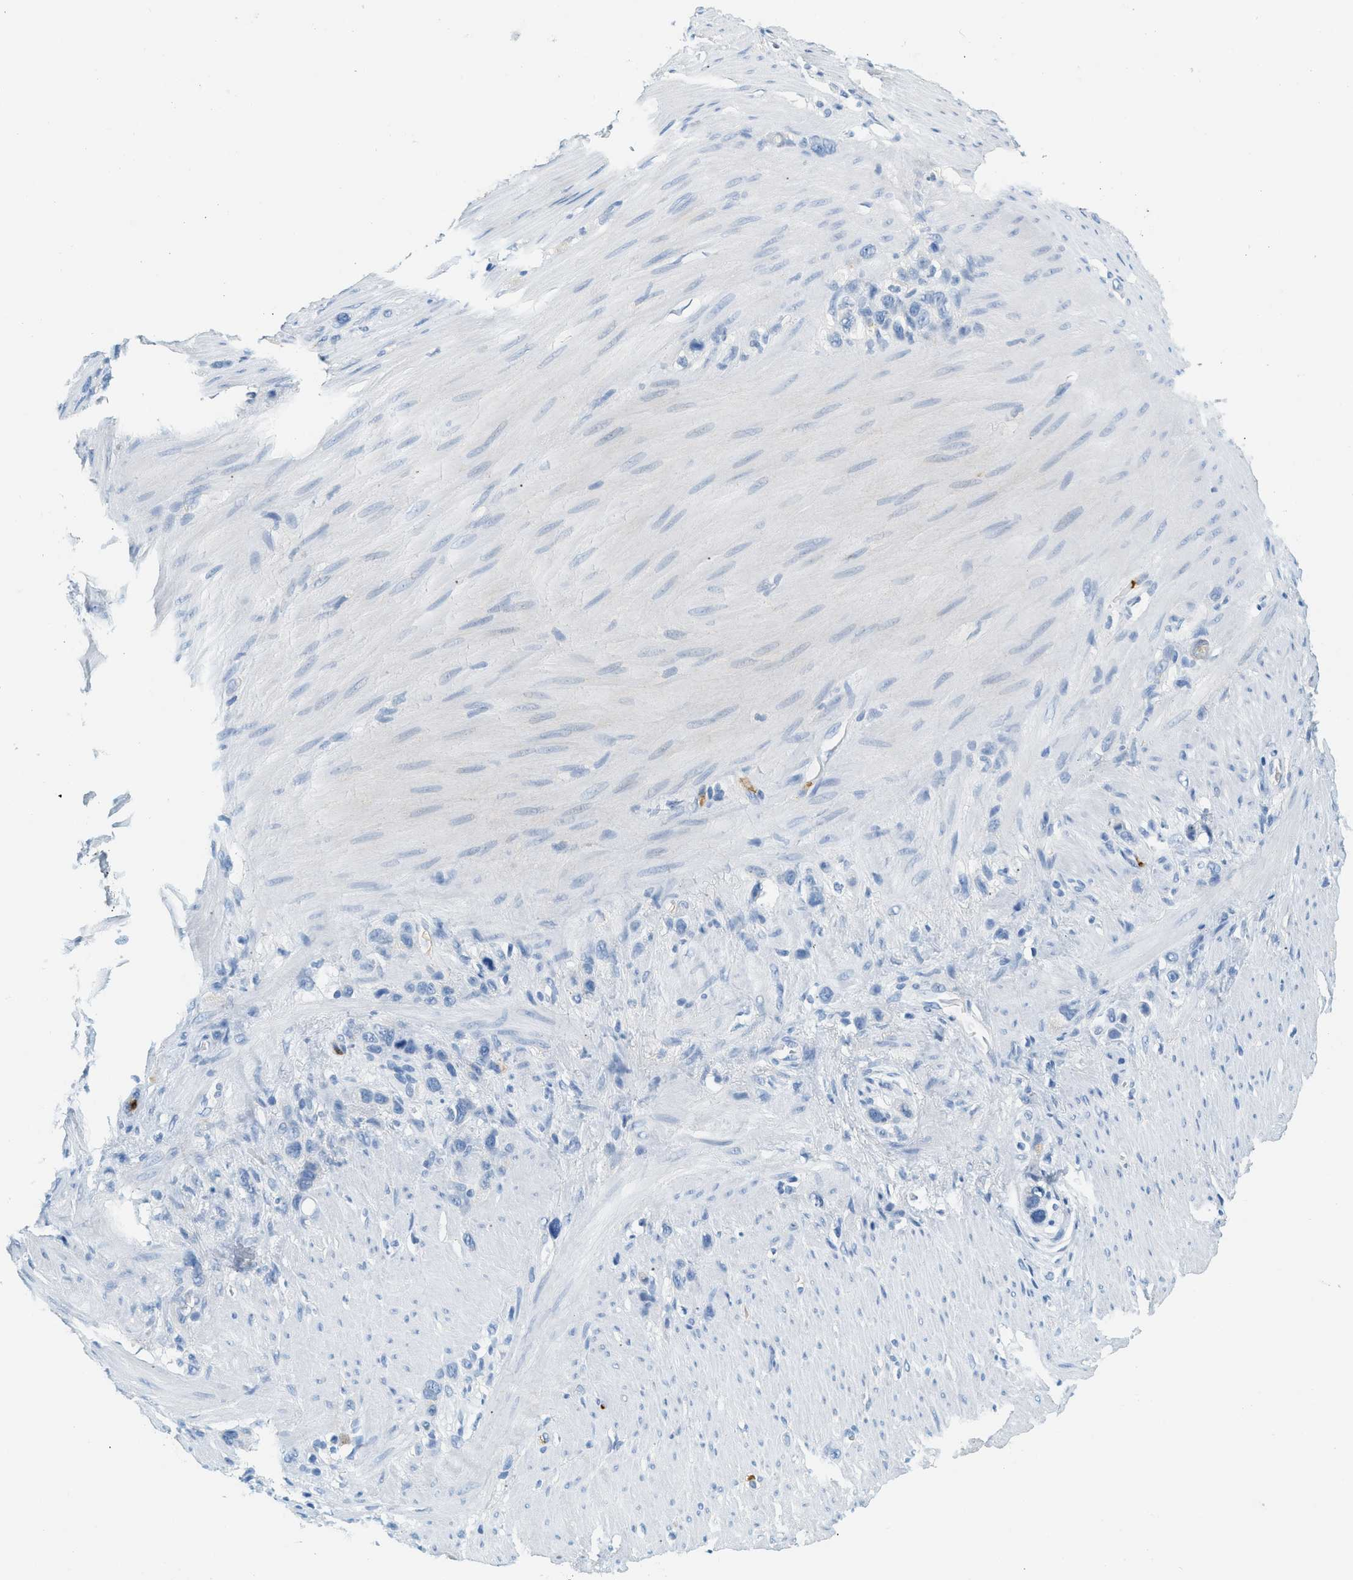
{"staining": {"intensity": "negative", "quantity": "none", "location": "none"}, "tissue": "stomach cancer", "cell_type": "Tumor cells", "image_type": "cancer", "snomed": [{"axis": "morphology", "description": "Adenocarcinoma, NOS"}, {"axis": "morphology", "description": "Adenocarcinoma, High grade"}, {"axis": "topography", "description": "Stomach, upper"}, {"axis": "topography", "description": "Stomach, lower"}], "caption": "A histopathology image of adenocarcinoma (high-grade) (stomach) stained for a protein shows no brown staining in tumor cells.", "gene": "LCN2", "patient": {"sex": "female", "age": 65}}